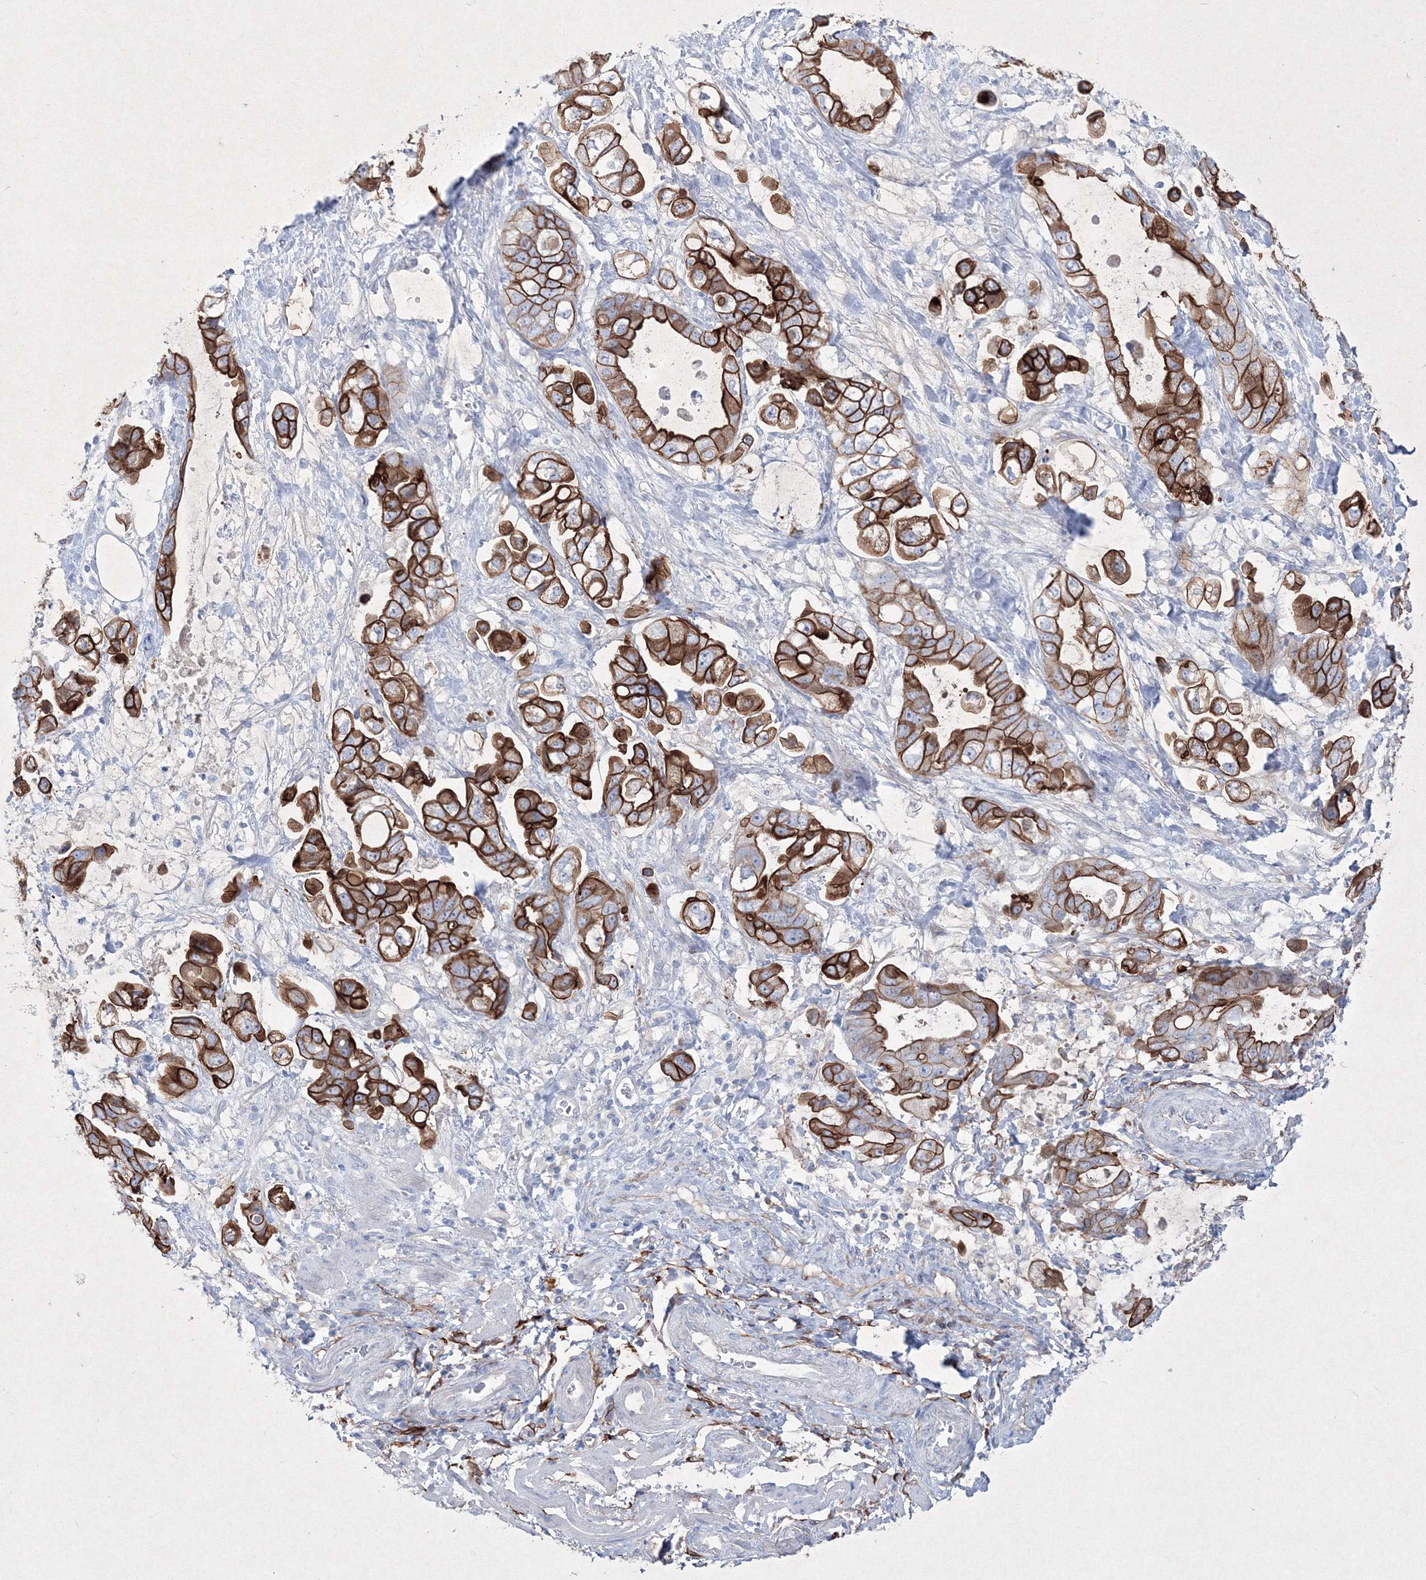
{"staining": {"intensity": "strong", "quantity": ">75%", "location": "cytoplasmic/membranous"}, "tissue": "stomach cancer", "cell_type": "Tumor cells", "image_type": "cancer", "snomed": [{"axis": "morphology", "description": "Adenocarcinoma, NOS"}, {"axis": "topography", "description": "Stomach"}], "caption": "Immunohistochemical staining of stomach cancer (adenocarcinoma) exhibits high levels of strong cytoplasmic/membranous expression in approximately >75% of tumor cells.", "gene": "TMEM139", "patient": {"sex": "male", "age": 62}}